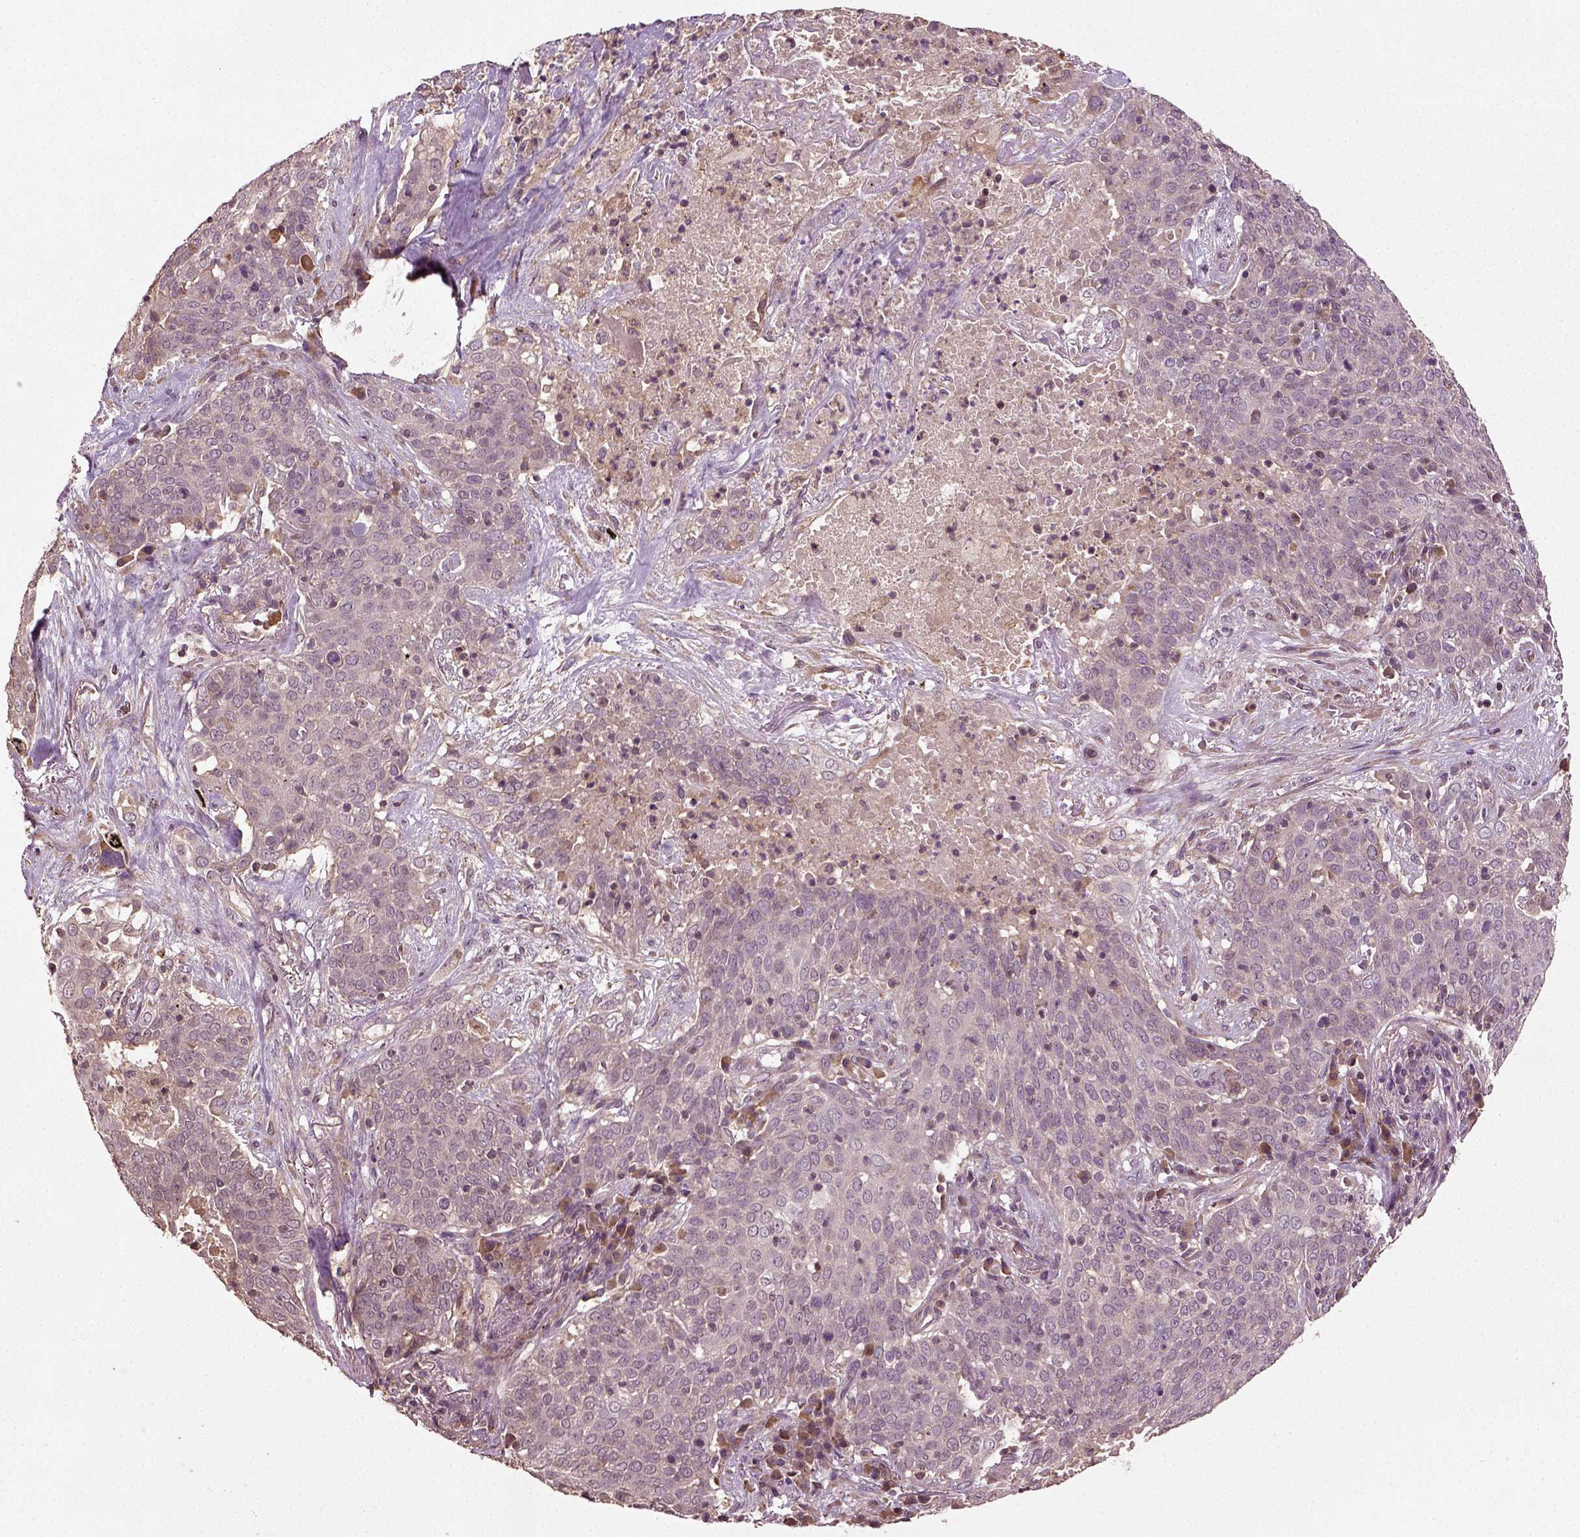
{"staining": {"intensity": "negative", "quantity": "none", "location": "none"}, "tissue": "lung cancer", "cell_type": "Tumor cells", "image_type": "cancer", "snomed": [{"axis": "morphology", "description": "Squamous cell carcinoma, NOS"}, {"axis": "topography", "description": "Lung"}], "caption": "Lung cancer stained for a protein using immunohistochemistry (IHC) shows no positivity tumor cells.", "gene": "ERV3-1", "patient": {"sex": "male", "age": 82}}